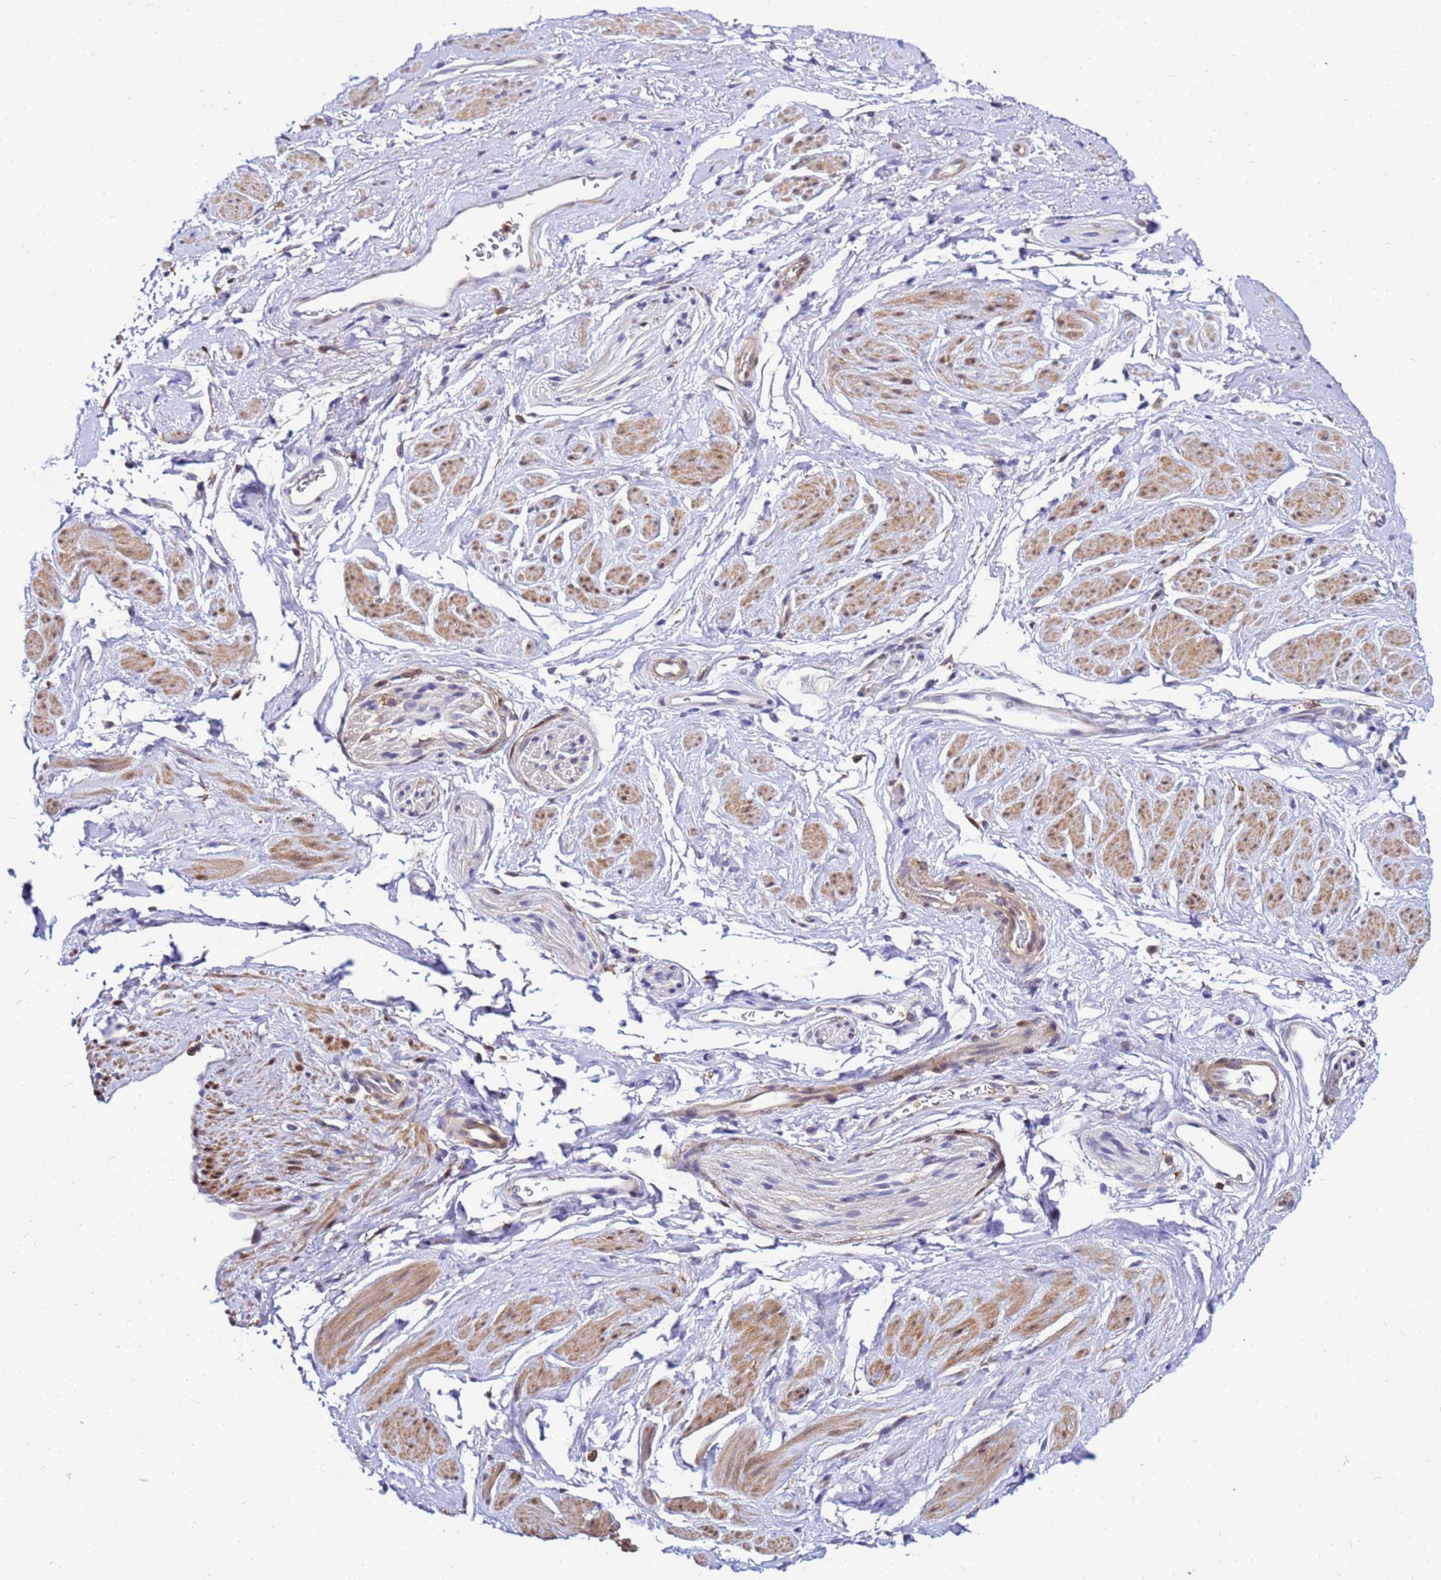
{"staining": {"intensity": "negative", "quantity": "none", "location": "none"}, "tissue": "adipose tissue", "cell_type": "Adipocytes", "image_type": "normal", "snomed": [{"axis": "morphology", "description": "Normal tissue, NOS"}, {"axis": "morphology", "description": "Adenocarcinoma, NOS"}, {"axis": "topography", "description": "Rectum"}, {"axis": "topography", "description": "Vagina"}, {"axis": "topography", "description": "Peripheral nerve tissue"}], "caption": "An image of adipose tissue stained for a protein displays no brown staining in adipocytes.", "gene": "DBNDD2", "patient": {"sex": "female", "age": 71}}